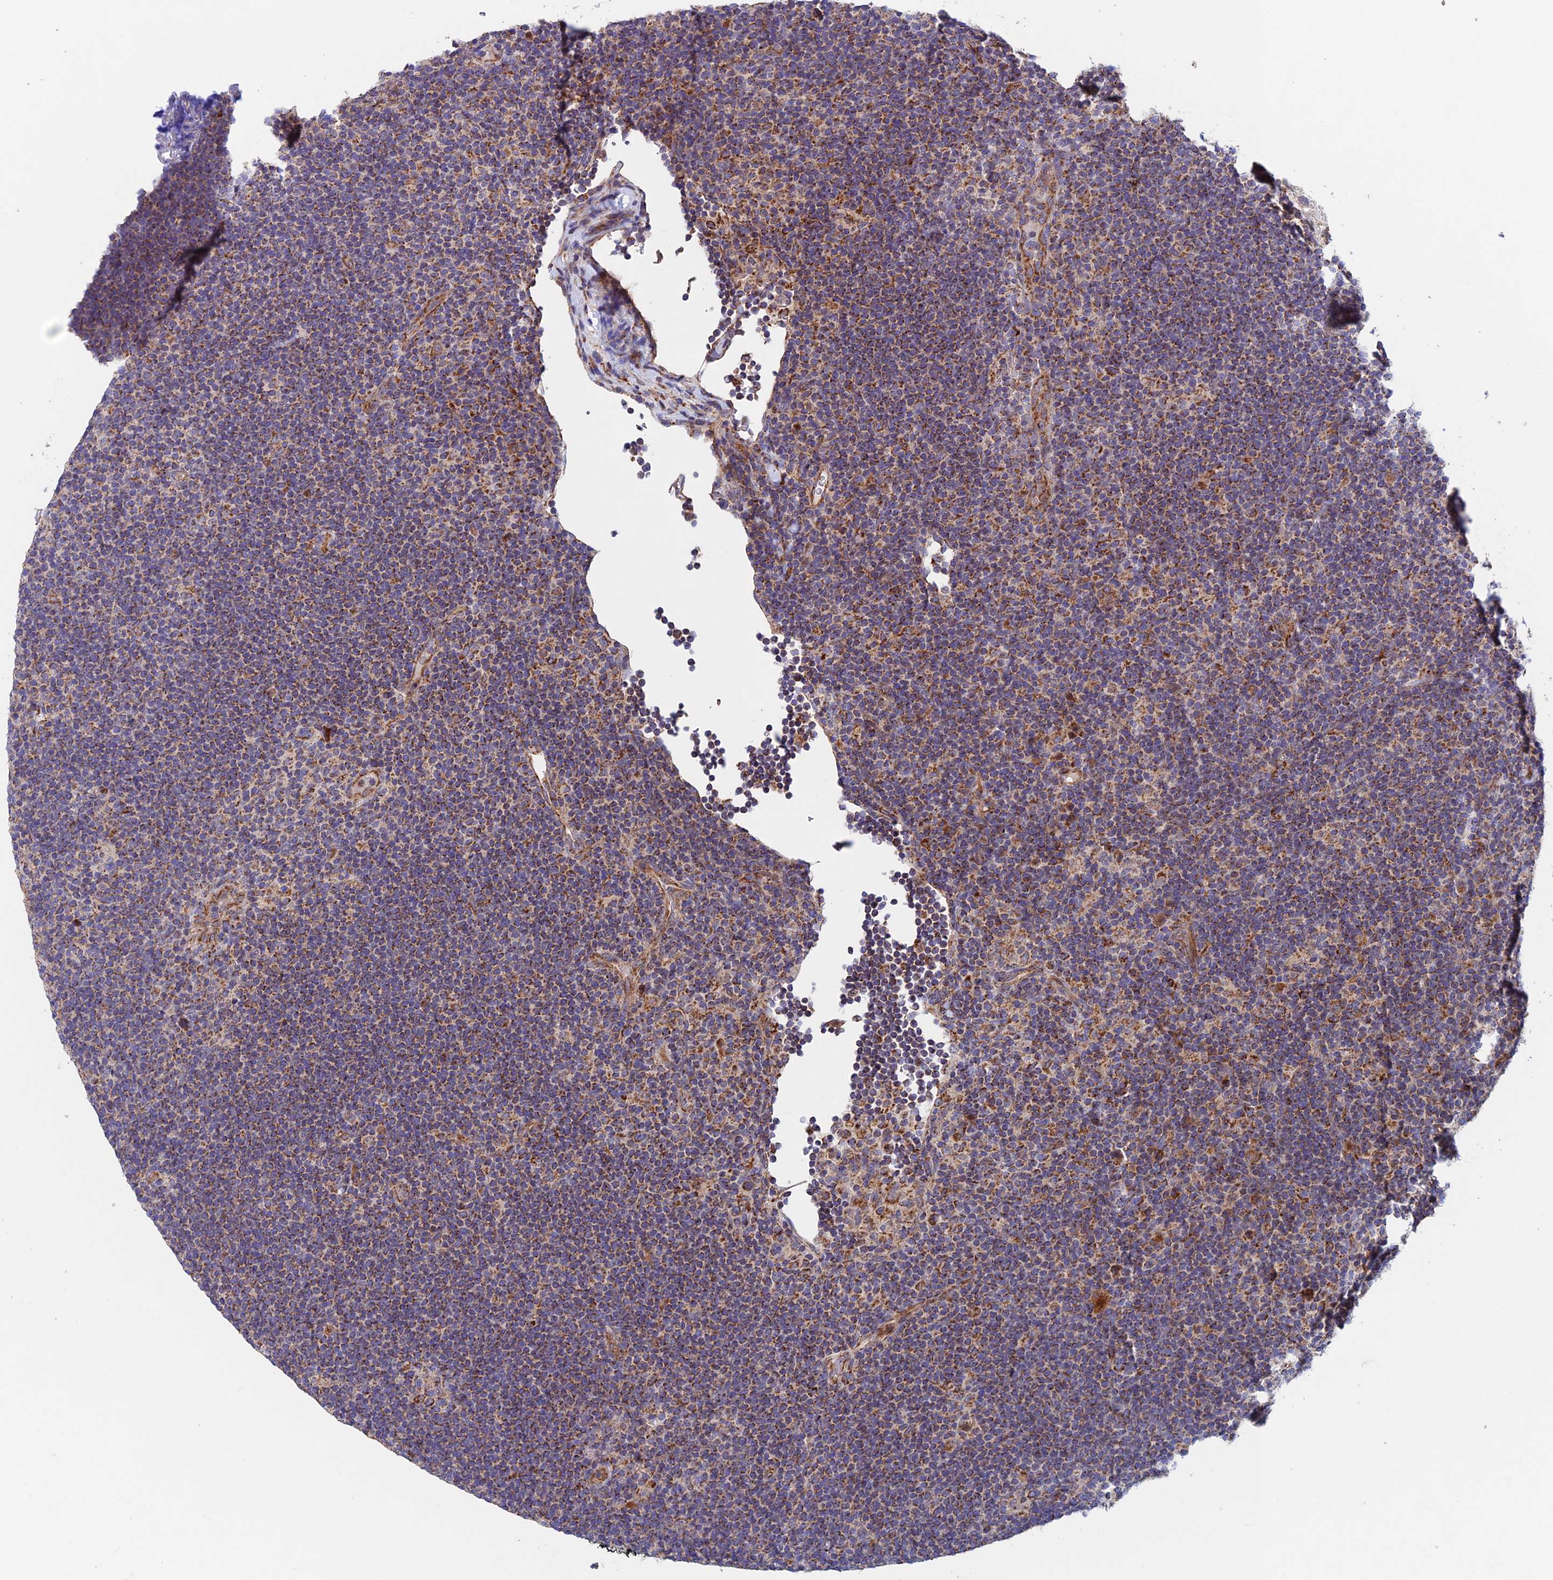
{"staining": {"intensity": "strong", "quantity": ">75%", "location": "cytoplasmic/membranous"}, "tissue": "lymphoma", "cell_type": "Tumor cells", "image_type": "cancer", "snomed": [{"axis": "morphology", "description": "Hodgkin's disease, NOS"}, {"axis": "topography", "description": "Lymph node"}], "caption": "Immunohistochemical staining of human Hodgkin's disease reveals high levels of strong cytoplasmic/membranous protein expression in about >75% of tumor cells. (brown staining indicates protein expression, while blue staining denotes nuclei).", "gene": "MRPL1", "patient": {"sex": "female", "age": 57}}